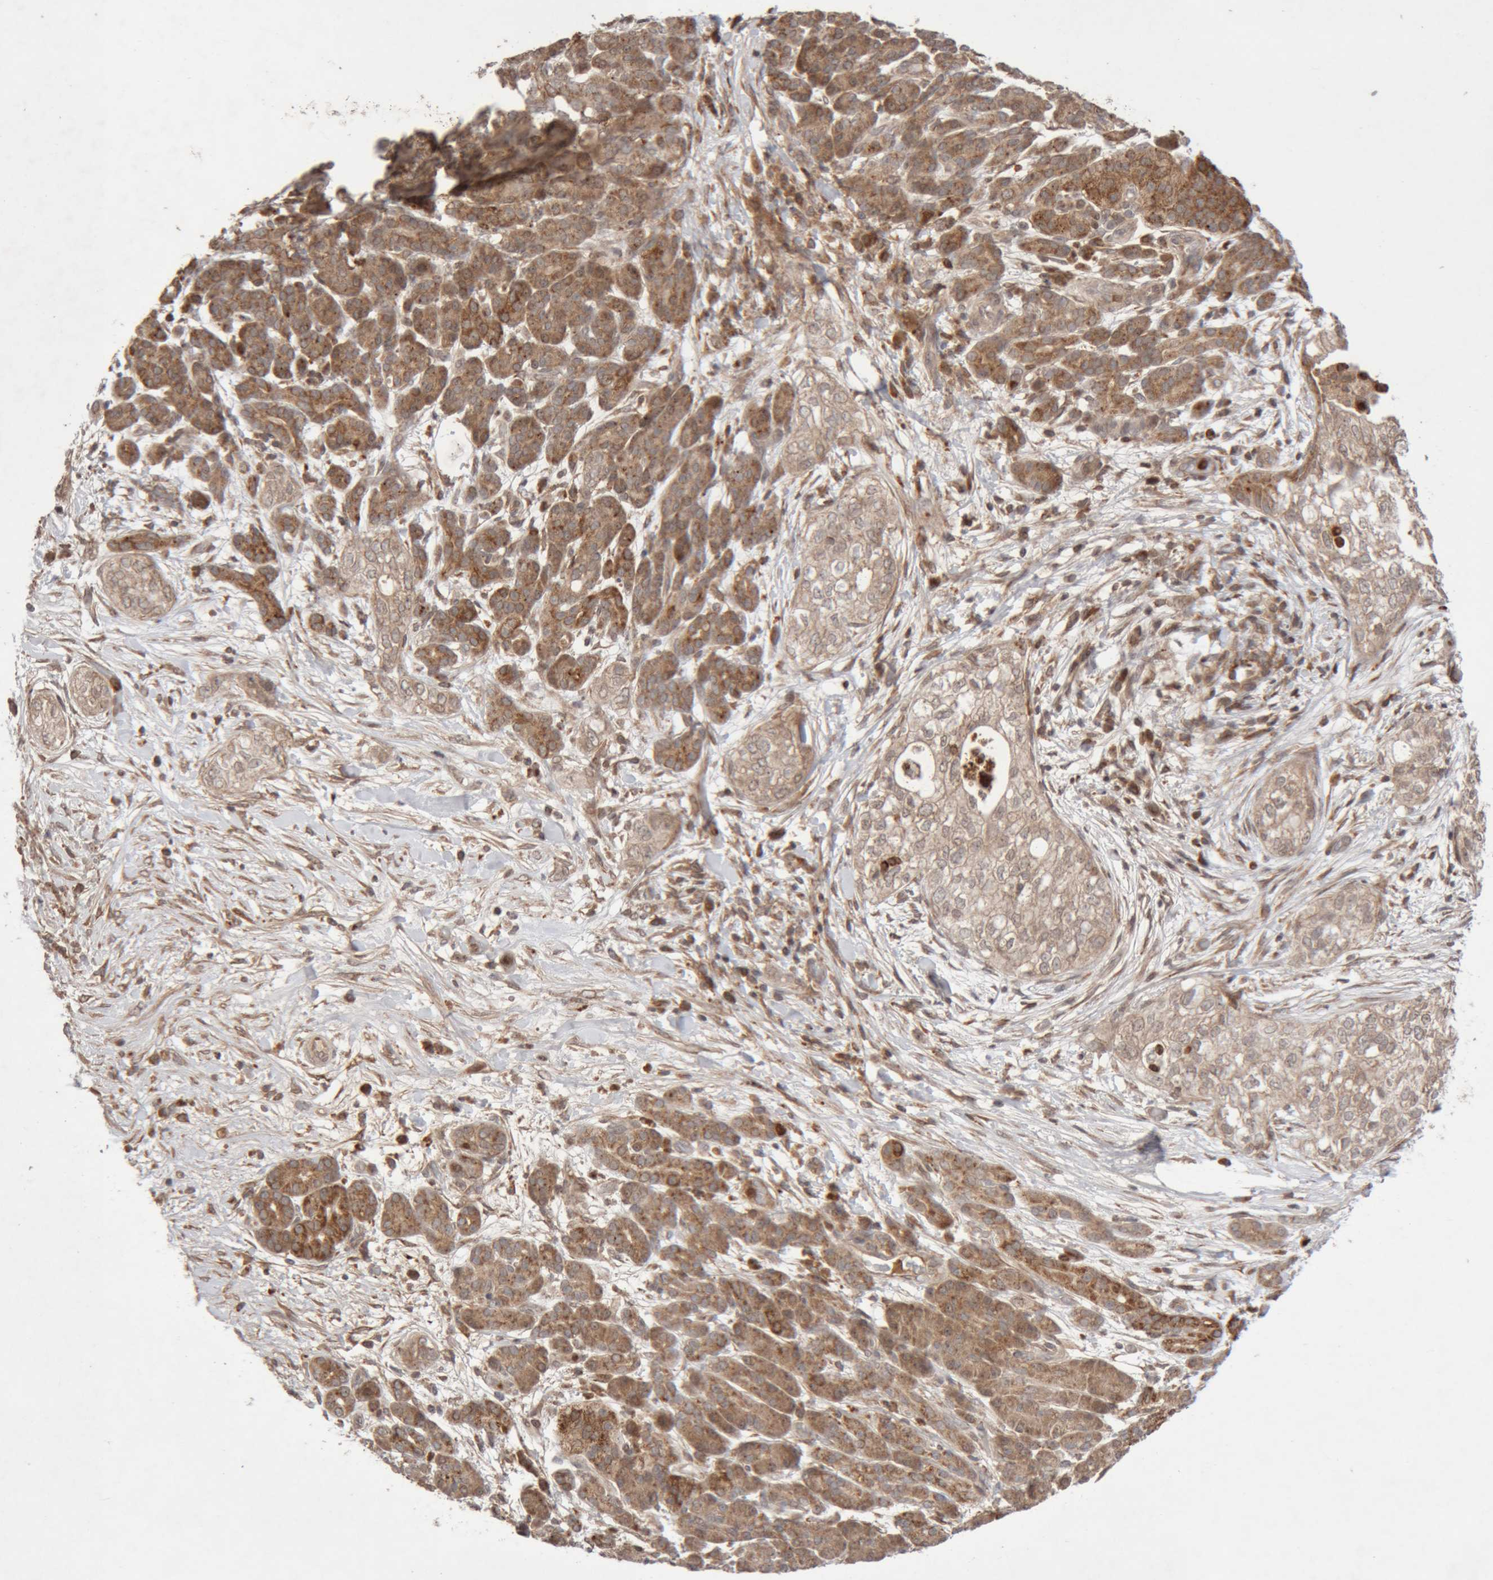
{"staining": {"intensity": "moderate", "quantity": ">75%", "location": "cytoplasmic/membranous"}, "tissue": "pancreatic cancer", "cell_type": "Tumor cells", "image_type": "cancer", "snomed": [{"axis": "morphology", "description": "Adenocarcinoma, NOS"}, {"axis": "topography", "description": "Pancreas"}], "caption": "Adenocarcinoma (pancreatic) stained with DAB (3,3'-diaminobenzidine) immunohistochemistry shows medium levels of moderate cytoplasmic/membranous positivity in approximately >75% of tumor cells.", "gene": "KIF21B", "patient": {"sex": "male", "age": 72}}